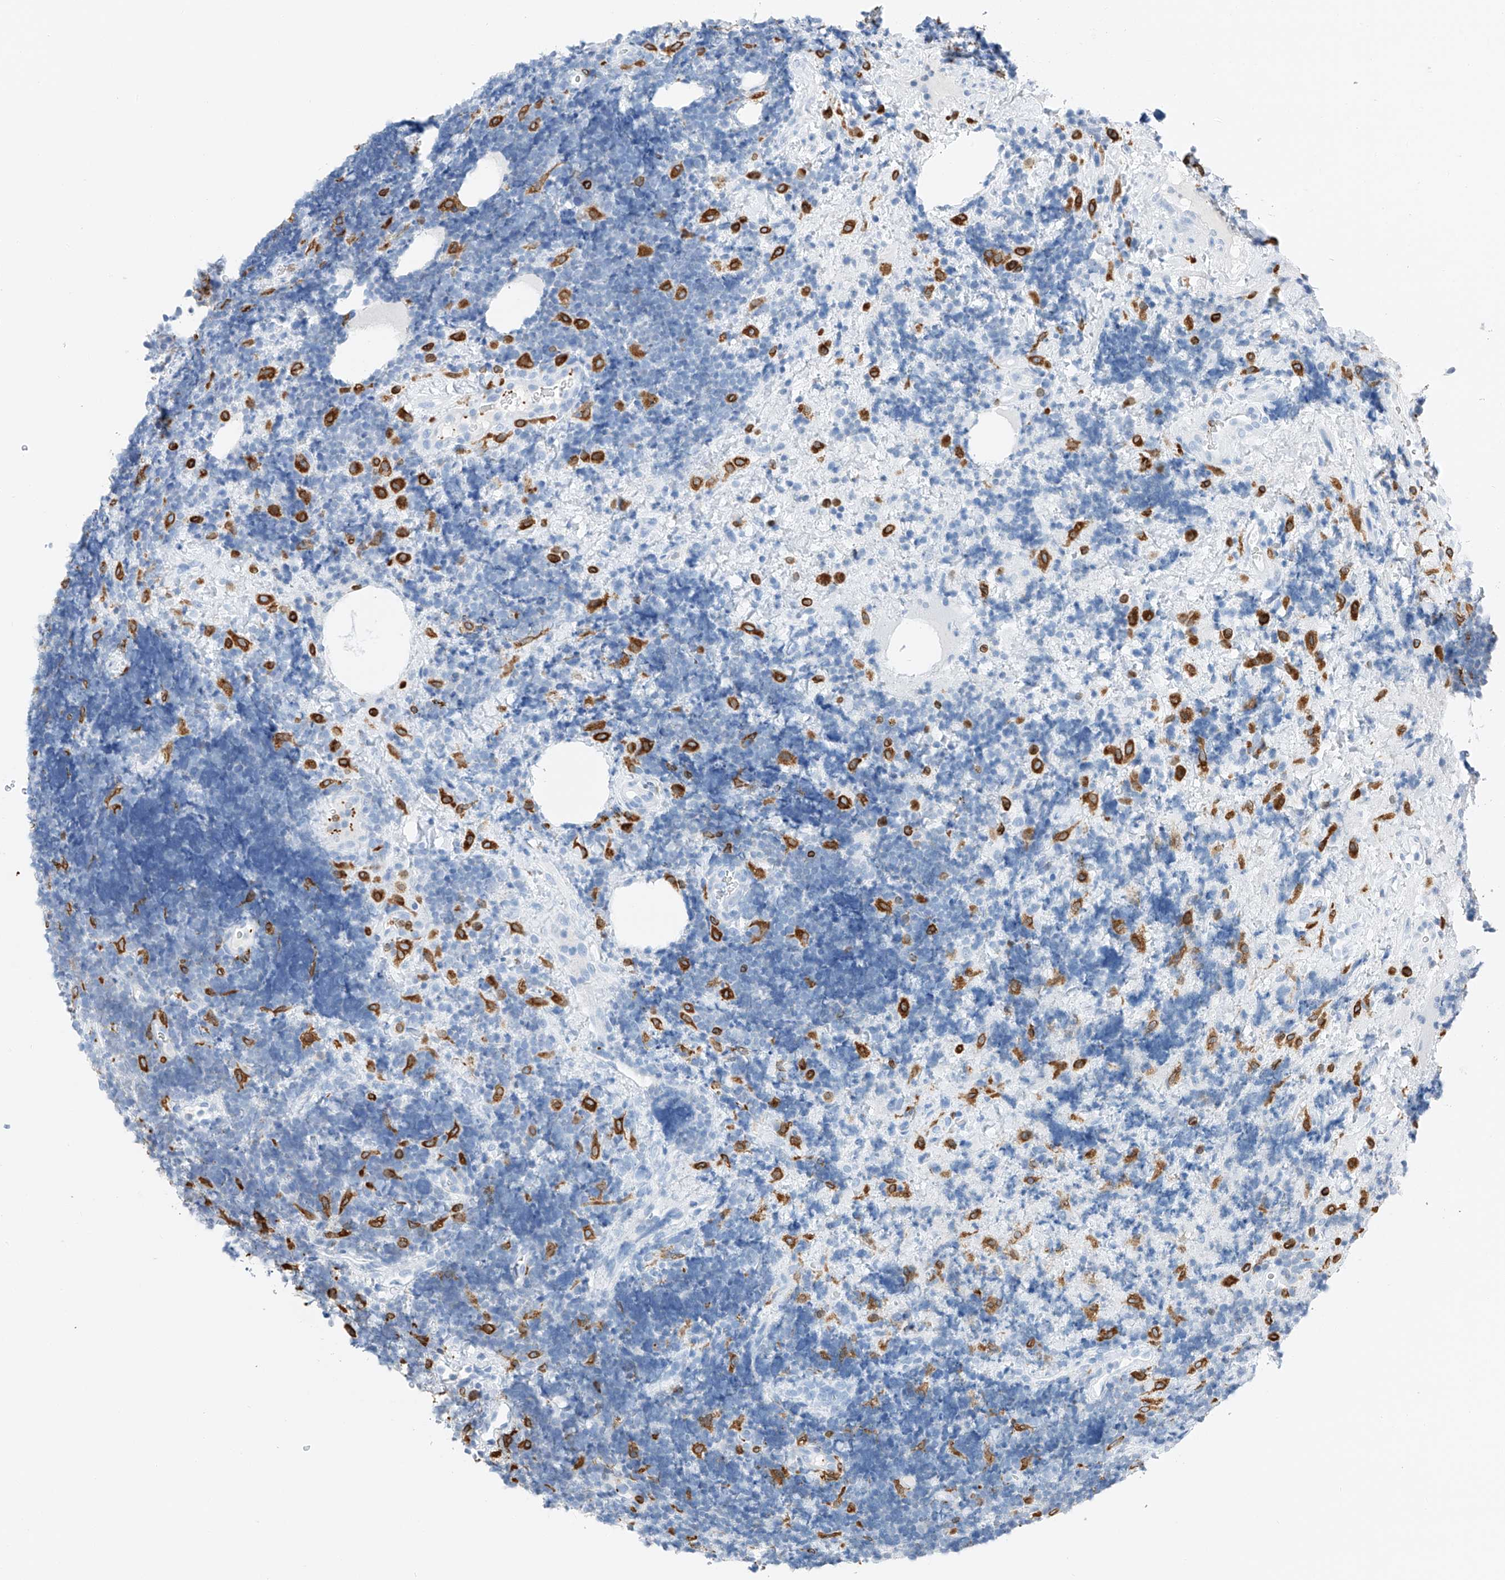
{"staining": {"intensity": "negative", "quantity": "none", "location": "none"}, "tissue": "lymphoma", "cell_type": "Tumor cells", "image_type": "cancer", "snomed": [{"axis": "morphology", "description": "Malignant lymphoma, non-Hodgkin's type, High grade"}, {"axis": "topography", "description": "Lymph node"}], "caption": "A histopathology image of human malignant lymphoma, non-Hodgkin's type (high-grade) is negative for staining in tumor cells.", "gene": "TBXAS1", "patient": {"sex": "male", "age": 13}}